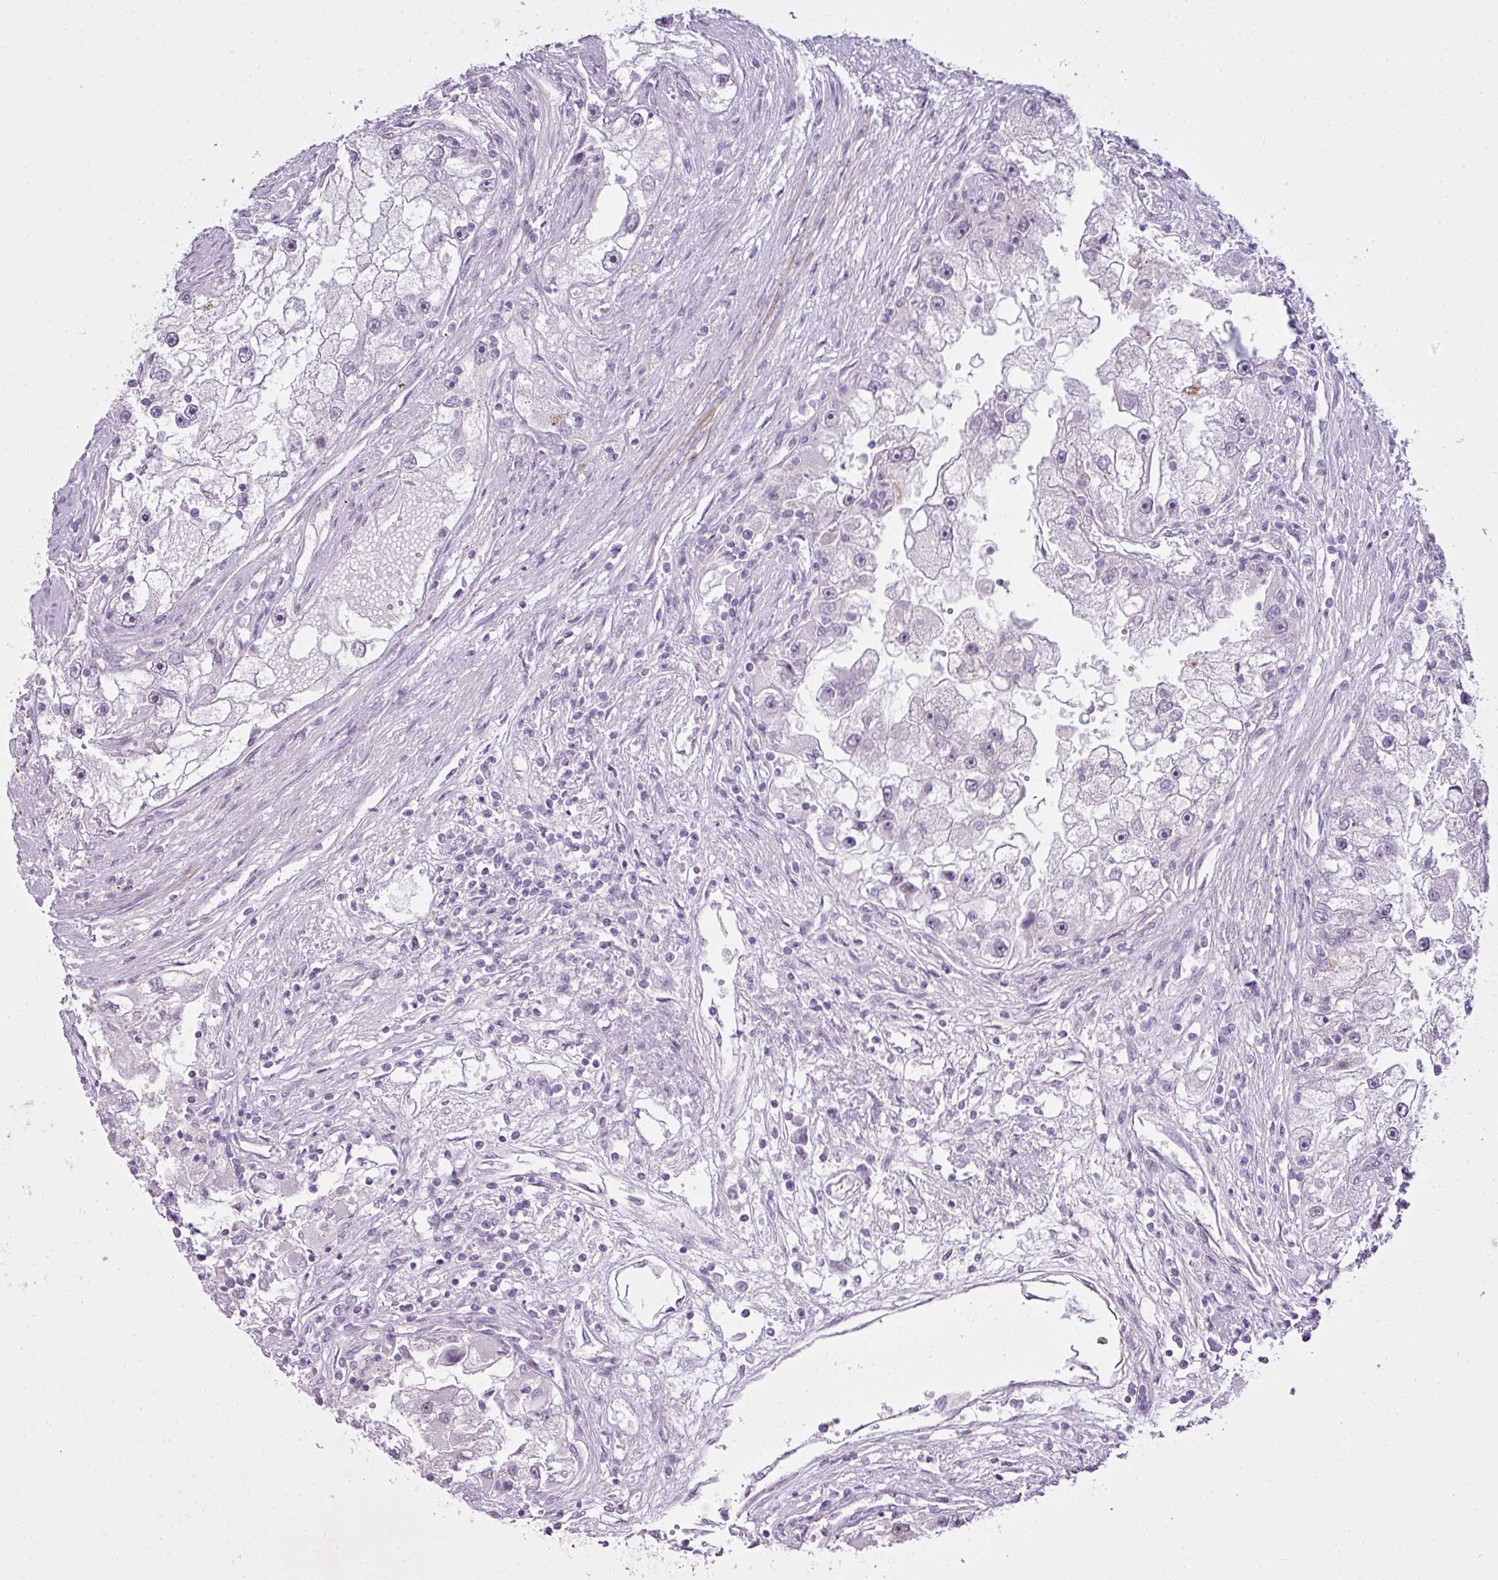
{"staining": {"intensity": "moderate", "quantity": "<25%", "location": "nuclear"}, "tissue": "renal cancer", "cell_type": "Tumor cells", "image_type": "cancer", "snomed": [{"axis": "morphology", "description": "Adenocarcinoma, NOS"}, {"axis": "topography", "description": "Kidney"}], "caption": "Immunohistochemical staining of renal cancer (adenocarcinoma) exhibits low levels of moderate nuclear protein expression in about <25% of tumor cells. (DAB (3,3'-diaminobenzidine) = brown stain, brightfield microscopy at high magnification).", "gene": "ZNF688", "patient": {"sex": "male", "age": 63}}